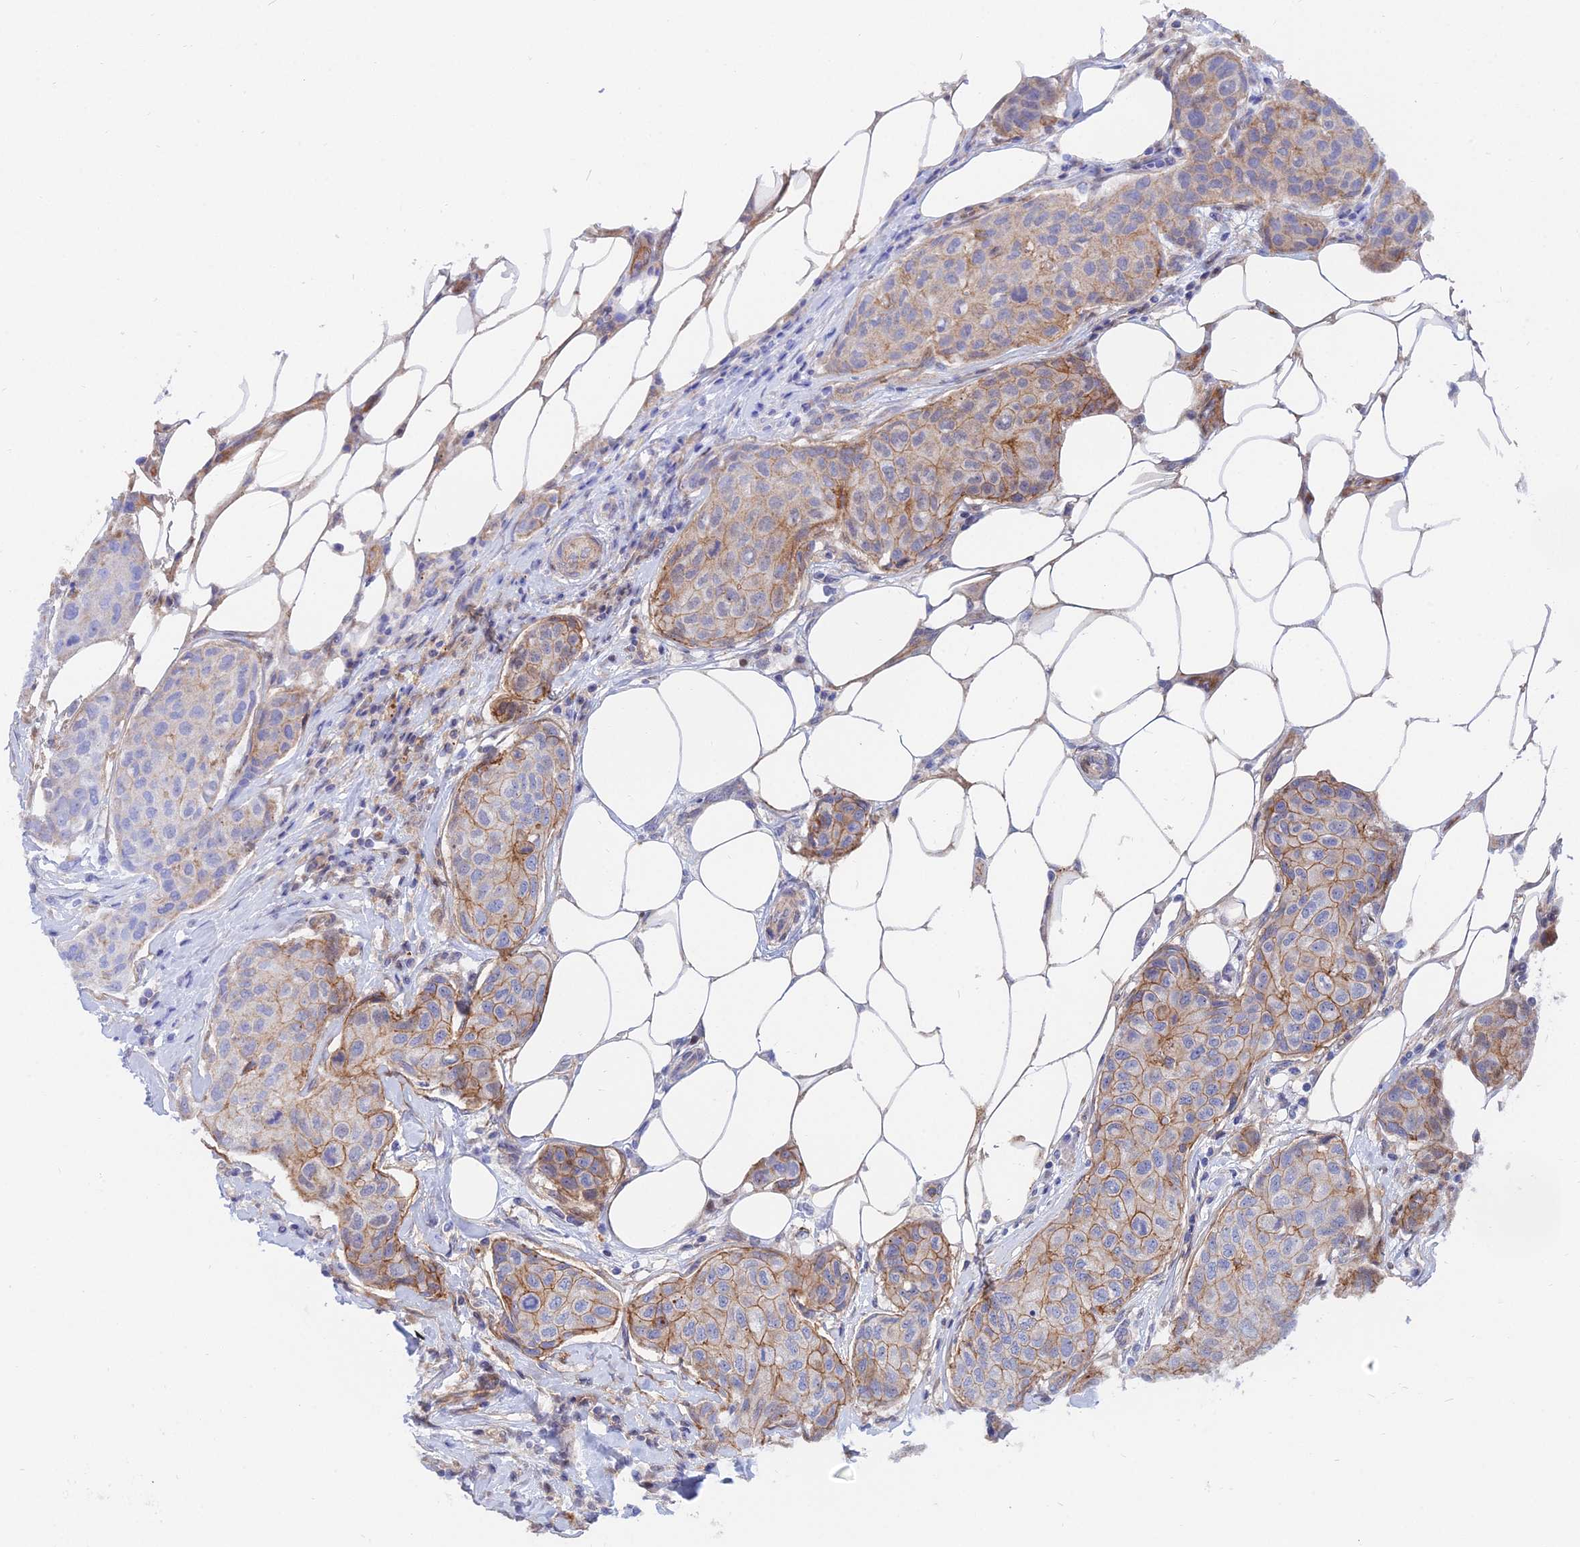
{"staining": {"intensity": "moderate", "quantity": "25%-75%", "location": "cytoplasmic/membranous"}, "tissue": "breast cancer", "cell_type": "Tumor cells", "image_type": "cancer", "snomed": [{"axis": "morphology", "description": "Duct carcinoma"}, {"axis": "topography", "description": "Breast"}], "caption": "The image reveals immunohistochemical staining of breast cancer (invasive ductal carcinoma). There is moderate cytoplasmic/membranous staining is appreciated in approximately 25%-75% of tumor cells.", "gene": "TRIM43B", "patient": {"sex": "female", "age": 80}}